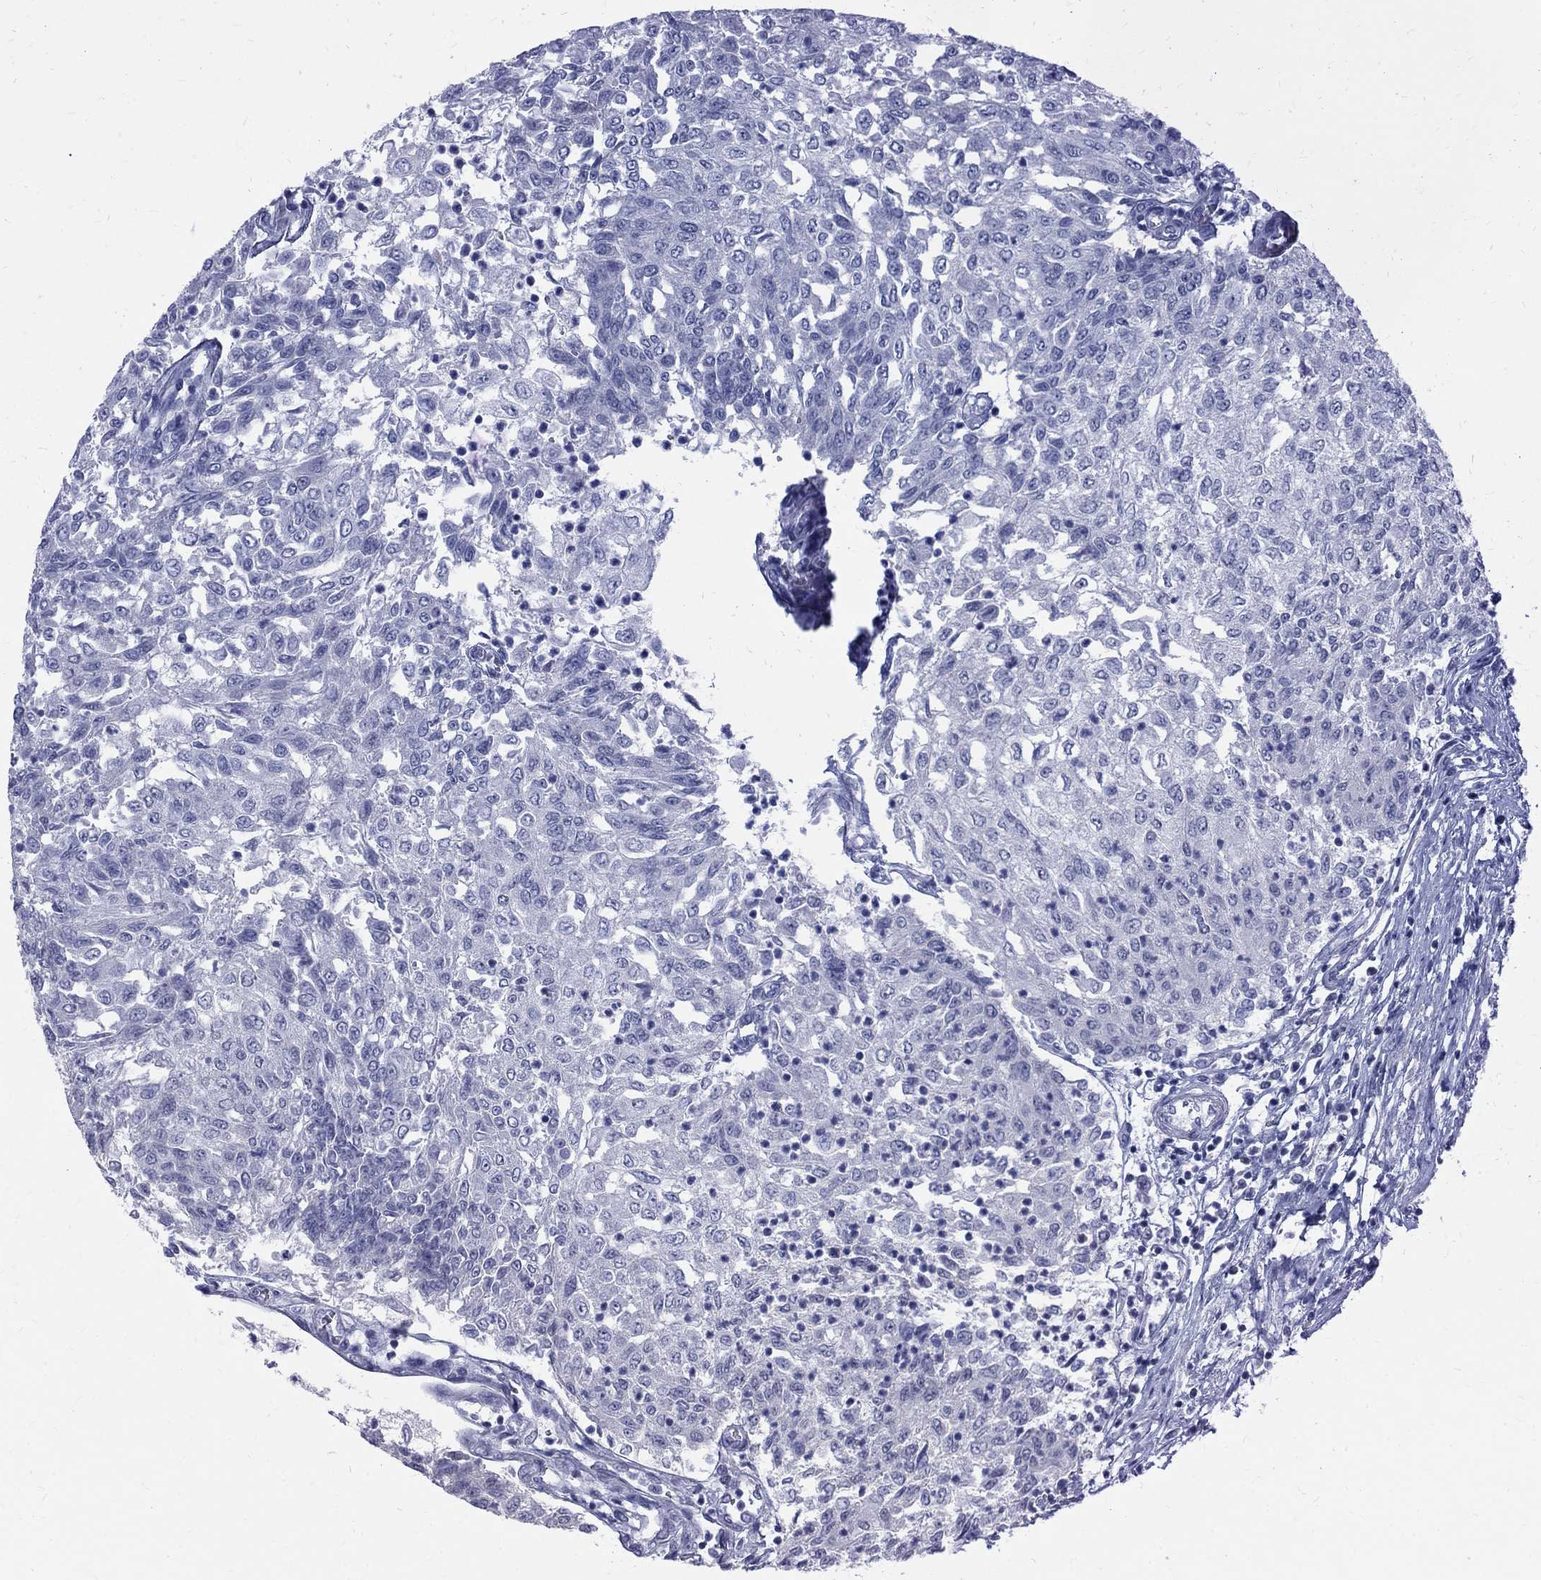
{"staining": {"intensity": "negative", "quantity": "none", "location": "none"}, "tissue": "urothelial cancer", "cell_type": "Tumor cells", "image_type": "cancer", "snomed": [{"axis": "morphology", "description": "Urothelial carcinoma, Low grade"}, {"axis": "topography", "description": "Urinary bladder"}], "caption": "High magnification brightfield microscopy of urothelial carcinoma (low-grade) stained with DAB (3,3'-diaminobenzidine) (brown) and counterstained with hematoxylin (blue): tumor cells show no significant staining.", "gene": "MAGEB6", "patient": {"sex": "male", "age": 78}}